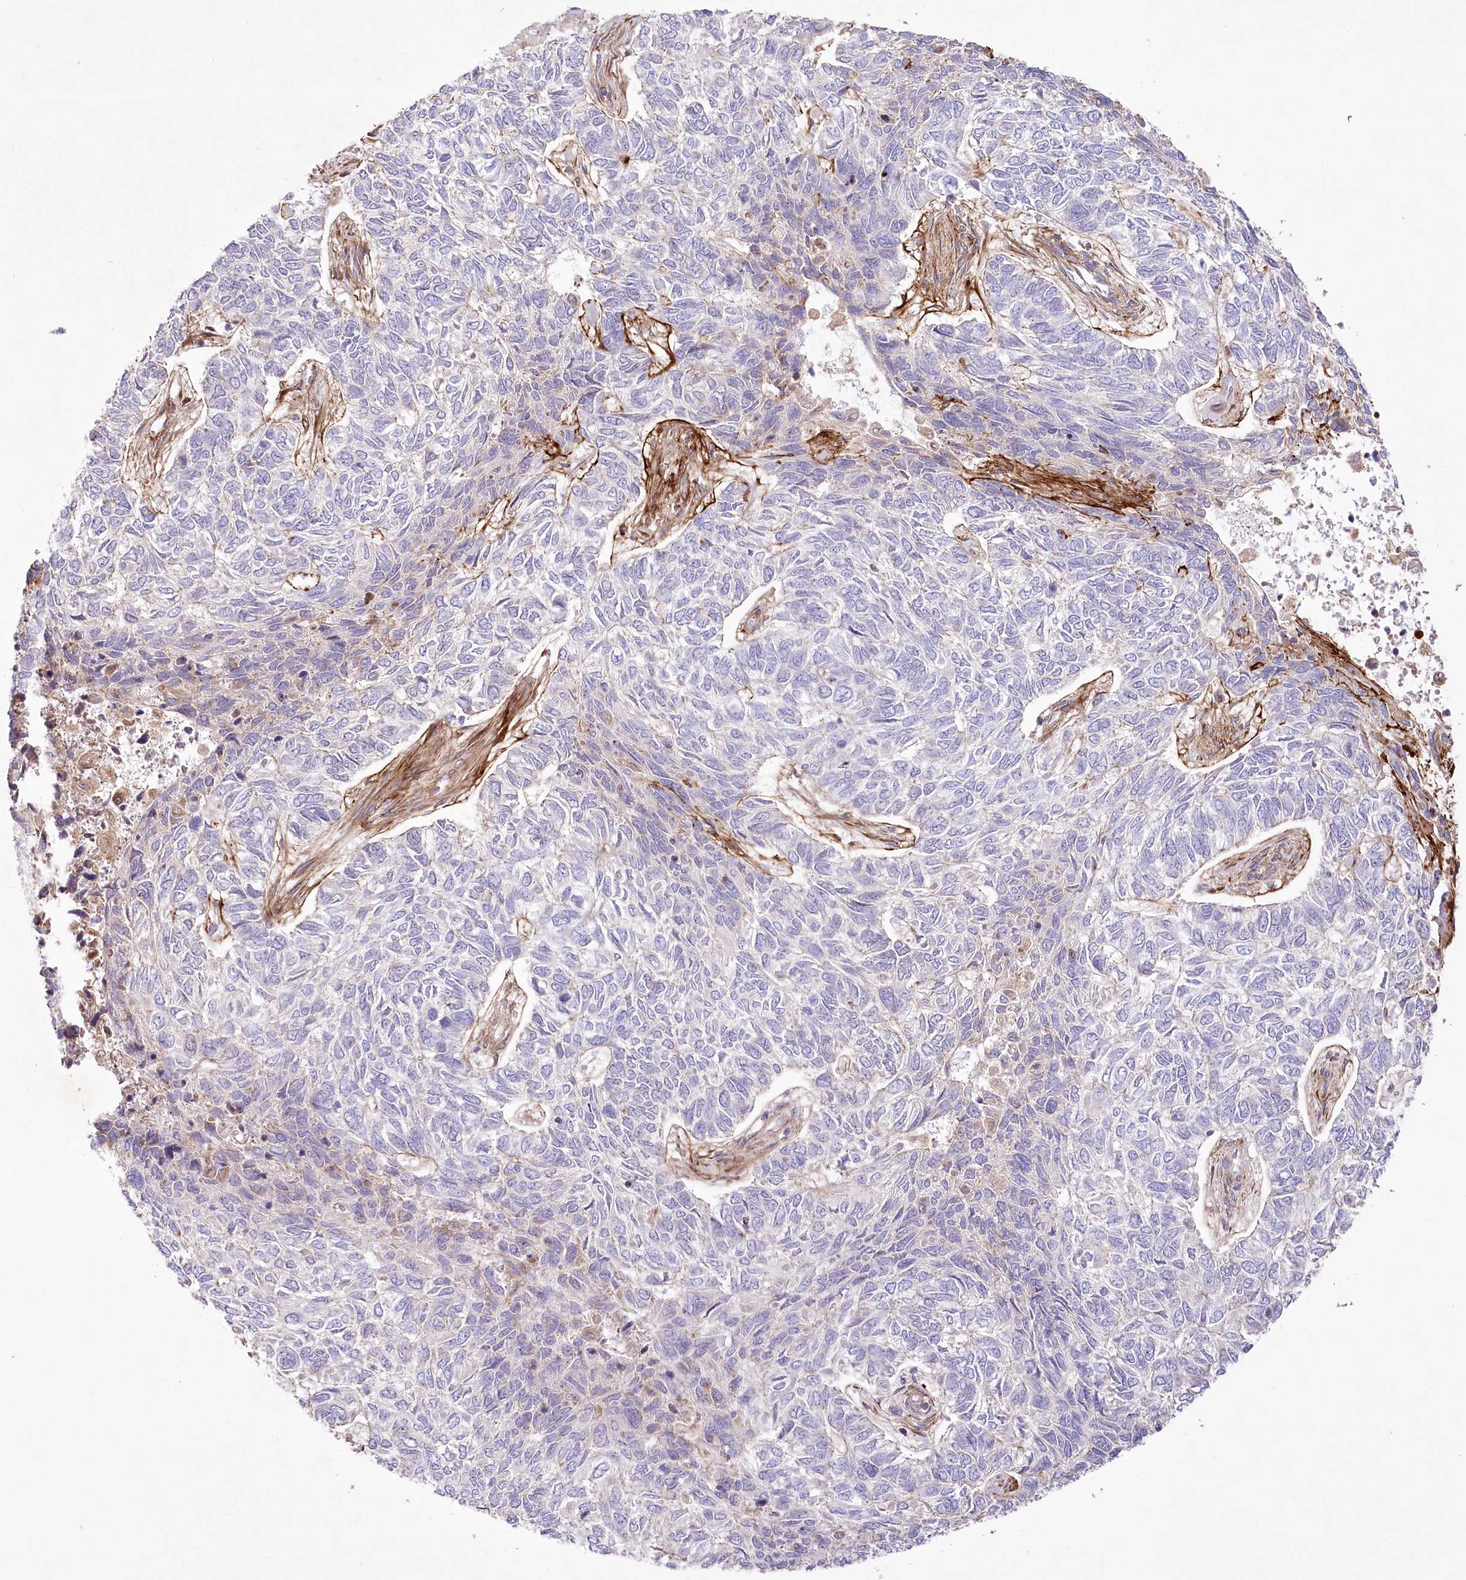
{"staining": {"intensity": "negative", "quantity": "none", "location": "none"}, "tissue": "skin cancer", "cell_type": "Tumor cells", "image_type": "cancer", "snomed": [{"axis": "morphology", "description": "Basal cell carcinoma"}, {"axis": "topography", "description": "Skin"}], "caption": "DAB immunohistochemical staining of skin basal cell carcinoma displays no significant positivity in tumor cells. The staining was performed using DAB (3,3'-diaminobenzidine) to visualize the protein expression in brown, while the nuclei were stained in blue with hematoxylin (Magnification: 20x).", "gene": "RNF24", "patient": {"sex": "female", "age": 65}}